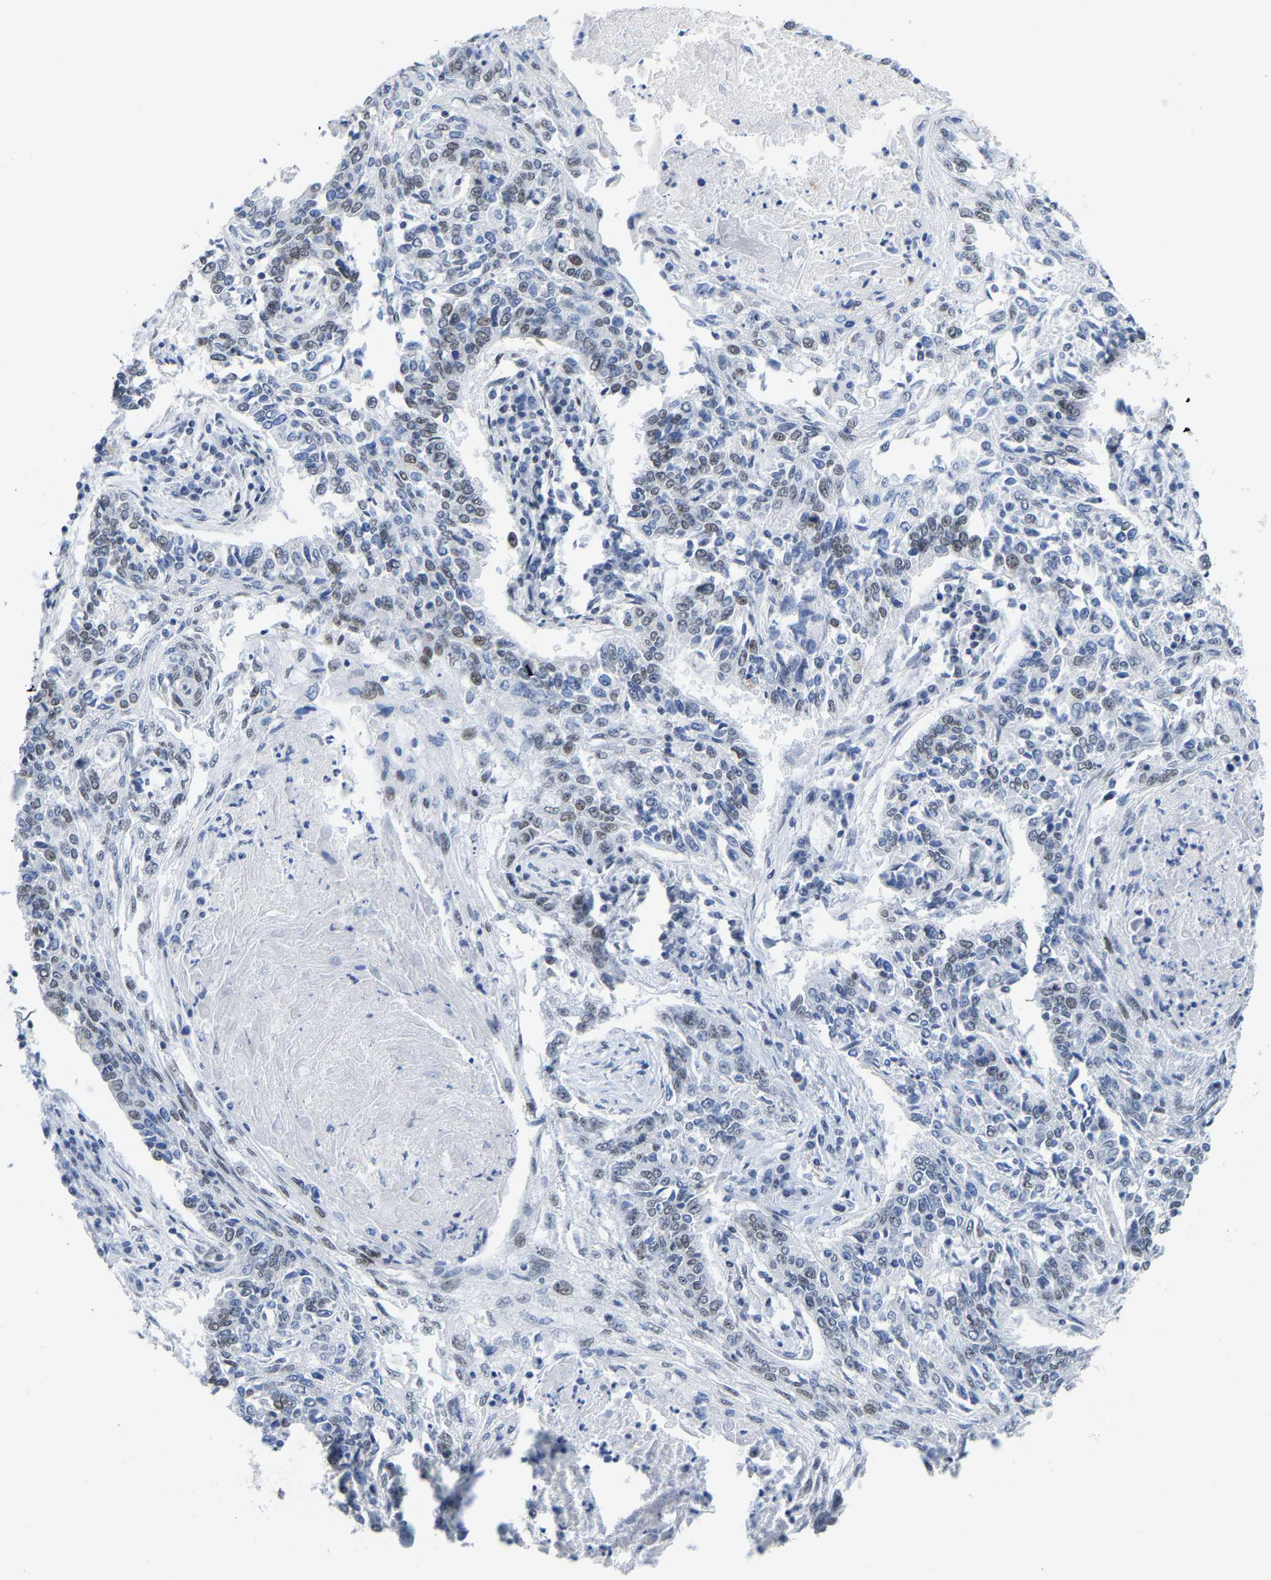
{"staining": {"intensity": "weak", "quantity": "<25%", "location": "nuclear"}, "tissue": "lung cancer", "cell_type": "Tumor cells", "image_type": "cancer", "snomed": [{"axis": "morphology", "description": "Normal tissue, NOS"}, {"axis": "morphology", "description": "Squamous cell carcinoma, NOS"}, {"axis": "topography", "description": "Cartilage tissue"}, {"axis": "topography", "description": "Bronchus"}, {"axis": "topography", "description": "Lung"}], "caption": "Squamous cell carcinoma (lung) was stained to show a protein in brown. There is no significant staining in tumor cells.", "gene": "FAM180A", "patient": {"sex": "female", "age": 49}}